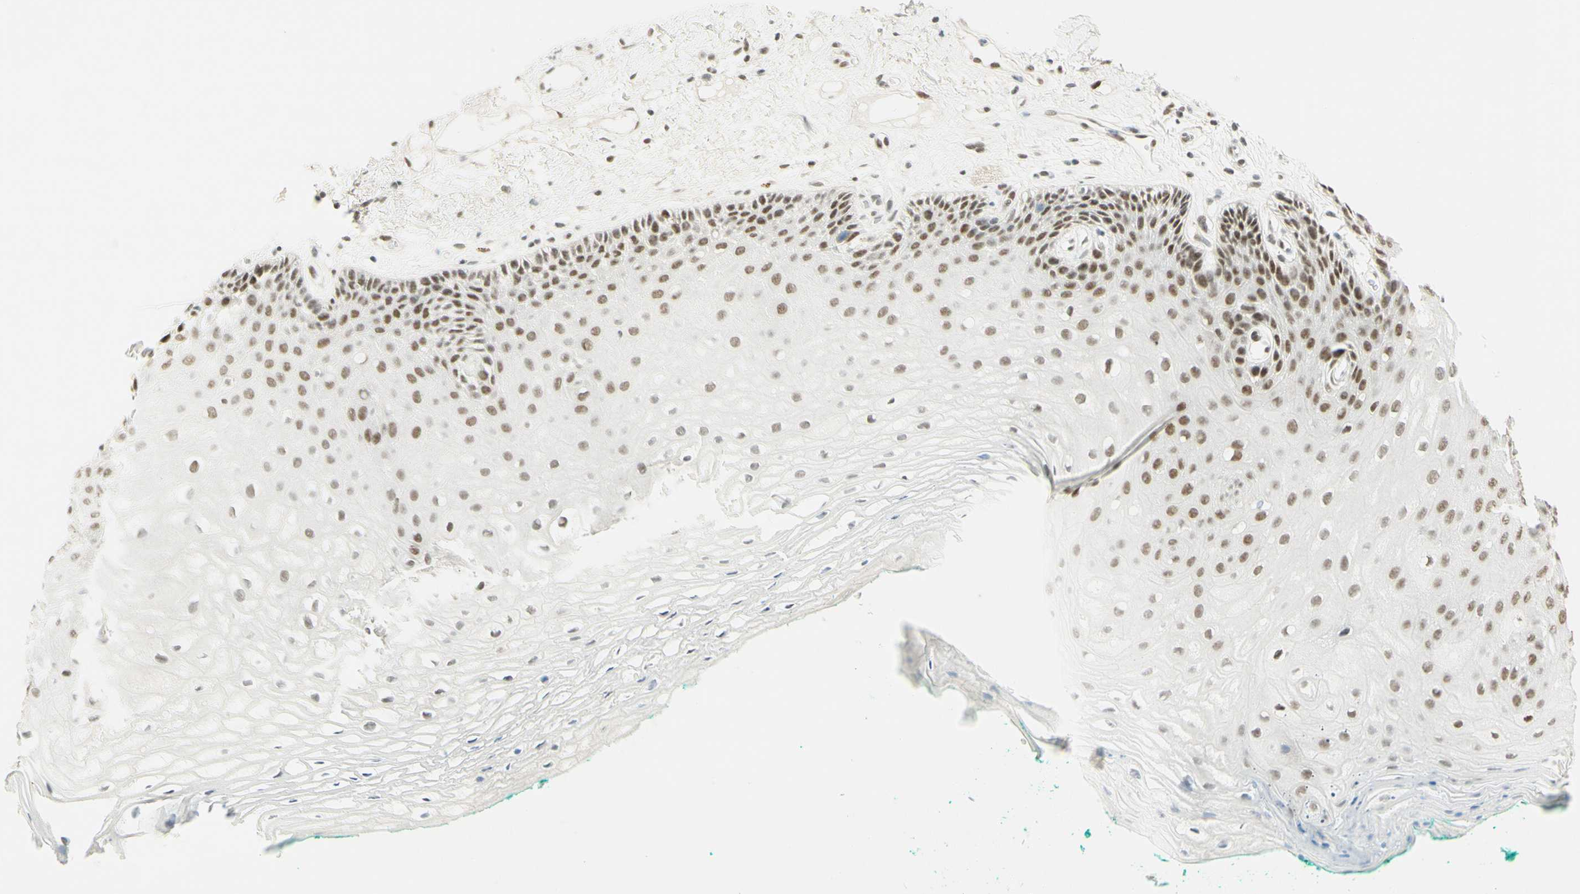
{"staining": {"intensity": "weak", "quantity": ">75%", "location": "nuclear"}, "tissue": "oral mucosa", "cell_type": "Squamous epithelial cells", "image_type": "normal", "snomed": [{"axis": "morphology", "description": "Normal tissue, NOS"}, {"axis": "topography", "description": "Skeletal muscle"}, {"axis": "topography", "description": "Oral tissue"}, {"axis": "topography", "description": "Peripheral nerve tissue"}], "caption": "IHC staining of unremarkable oral mucosa, which reveals low levels of weak nuclear staining in approximately >75% of squamous epithelial cells indicating weak nuclear protein staining. The staining was performed using DAB (brown) for protein detection and nuclei were counterstained in hematoxylin (blue).", "gene": "PMS2", "patient": {"sex": "female", "age": 84}}